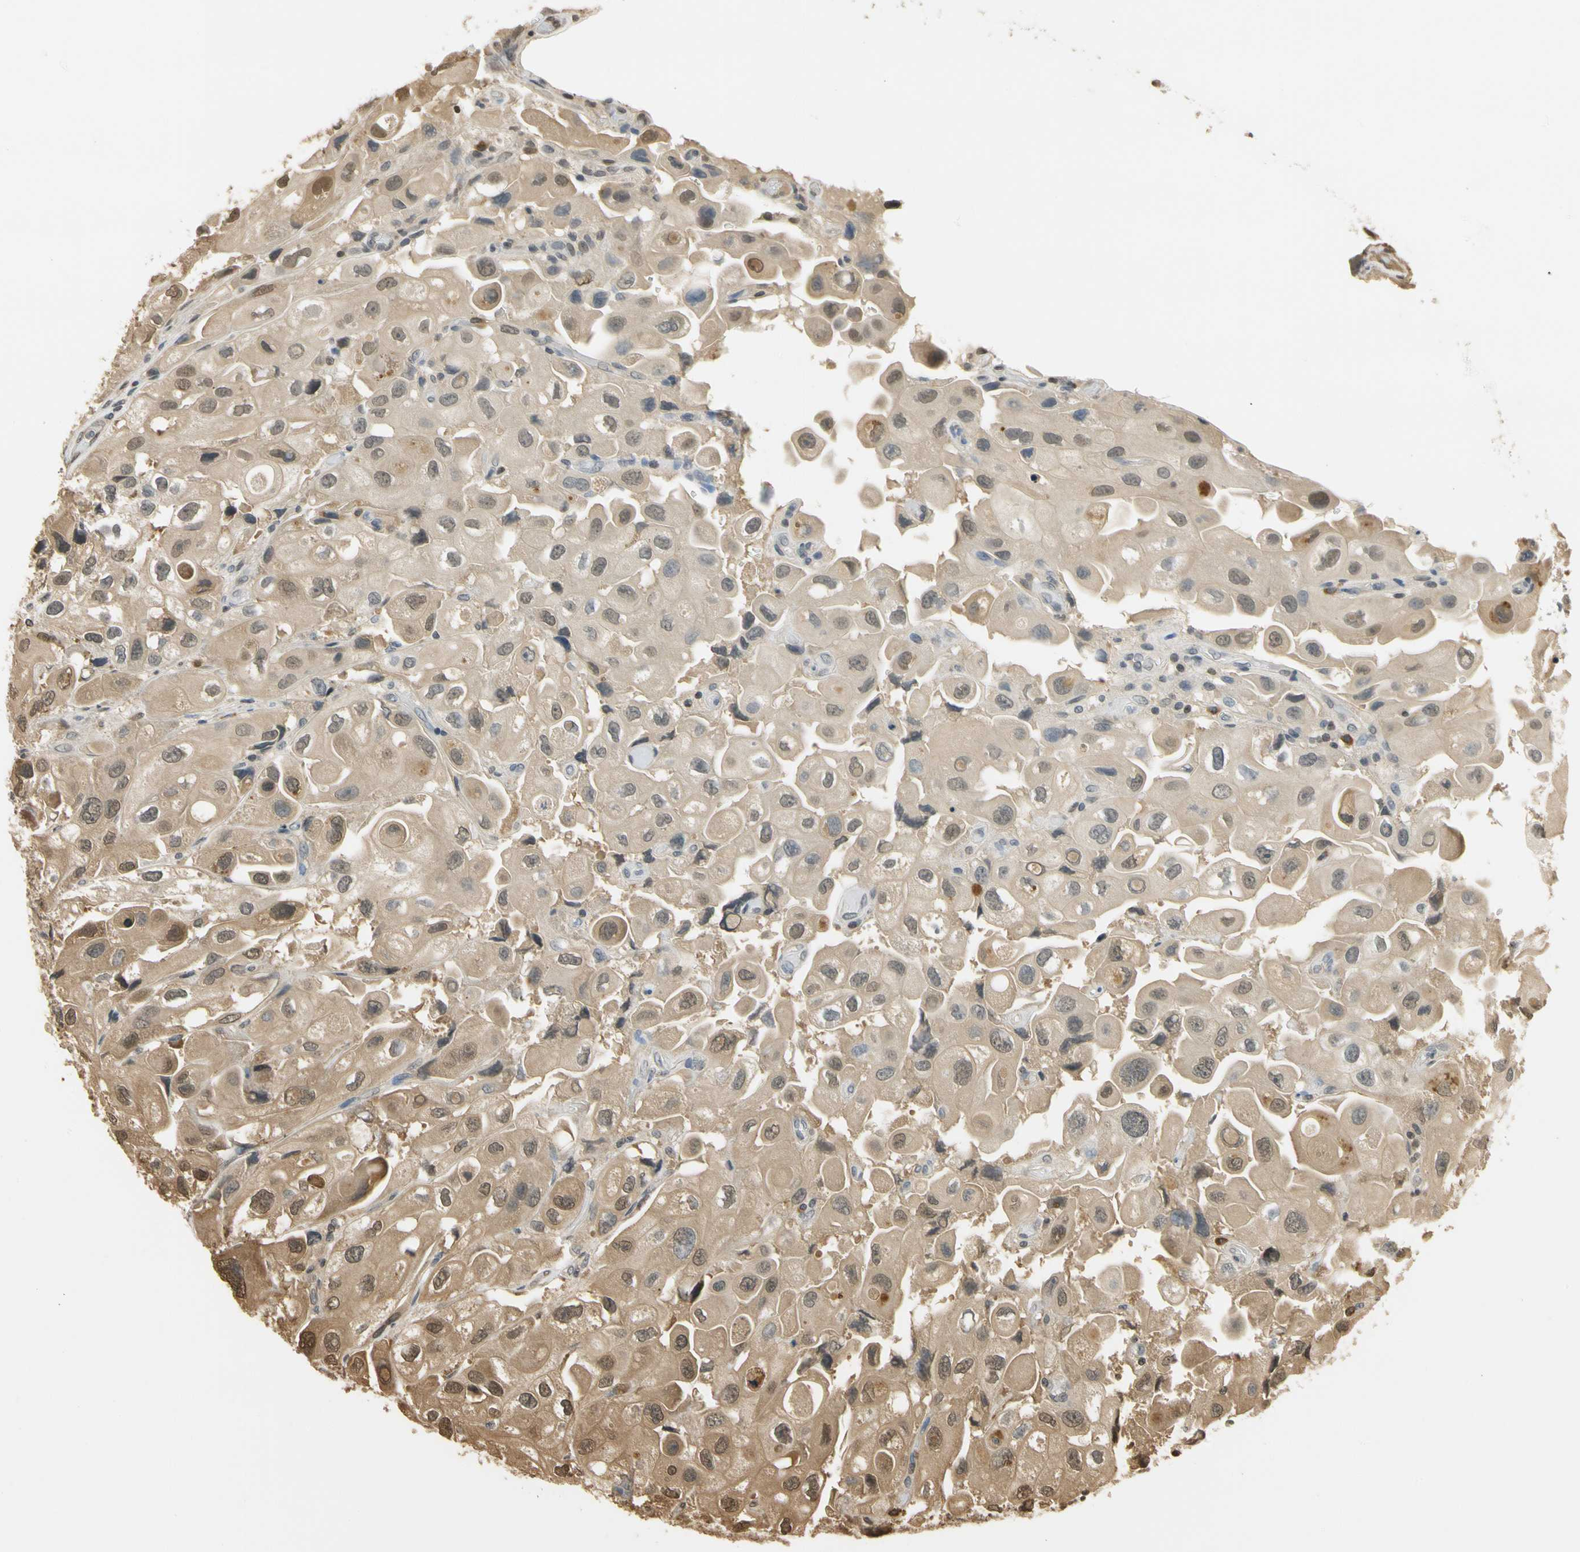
{"staining": {"intensity": "moderate", "quantity": ">75%", "location": "cytoplasmic/membranous"}, "tissue": "urothelial cancer", "cell_type": "Tumor cells", "image_type": "cancer", "snomed": [{"axis": "morphology", "description": "Urothelial carcinoma, High grade"}, {"axis": "topography", "description": "Urinary bladder"}], "caption": "The photomicrograph exhibits a brown stain indicating the presence of a protein in the cytoplasmic/membranous of tumor cells in urothelial cancer.", "gene": "SOD1", "patient": {"sex": "female", "age": 64}}